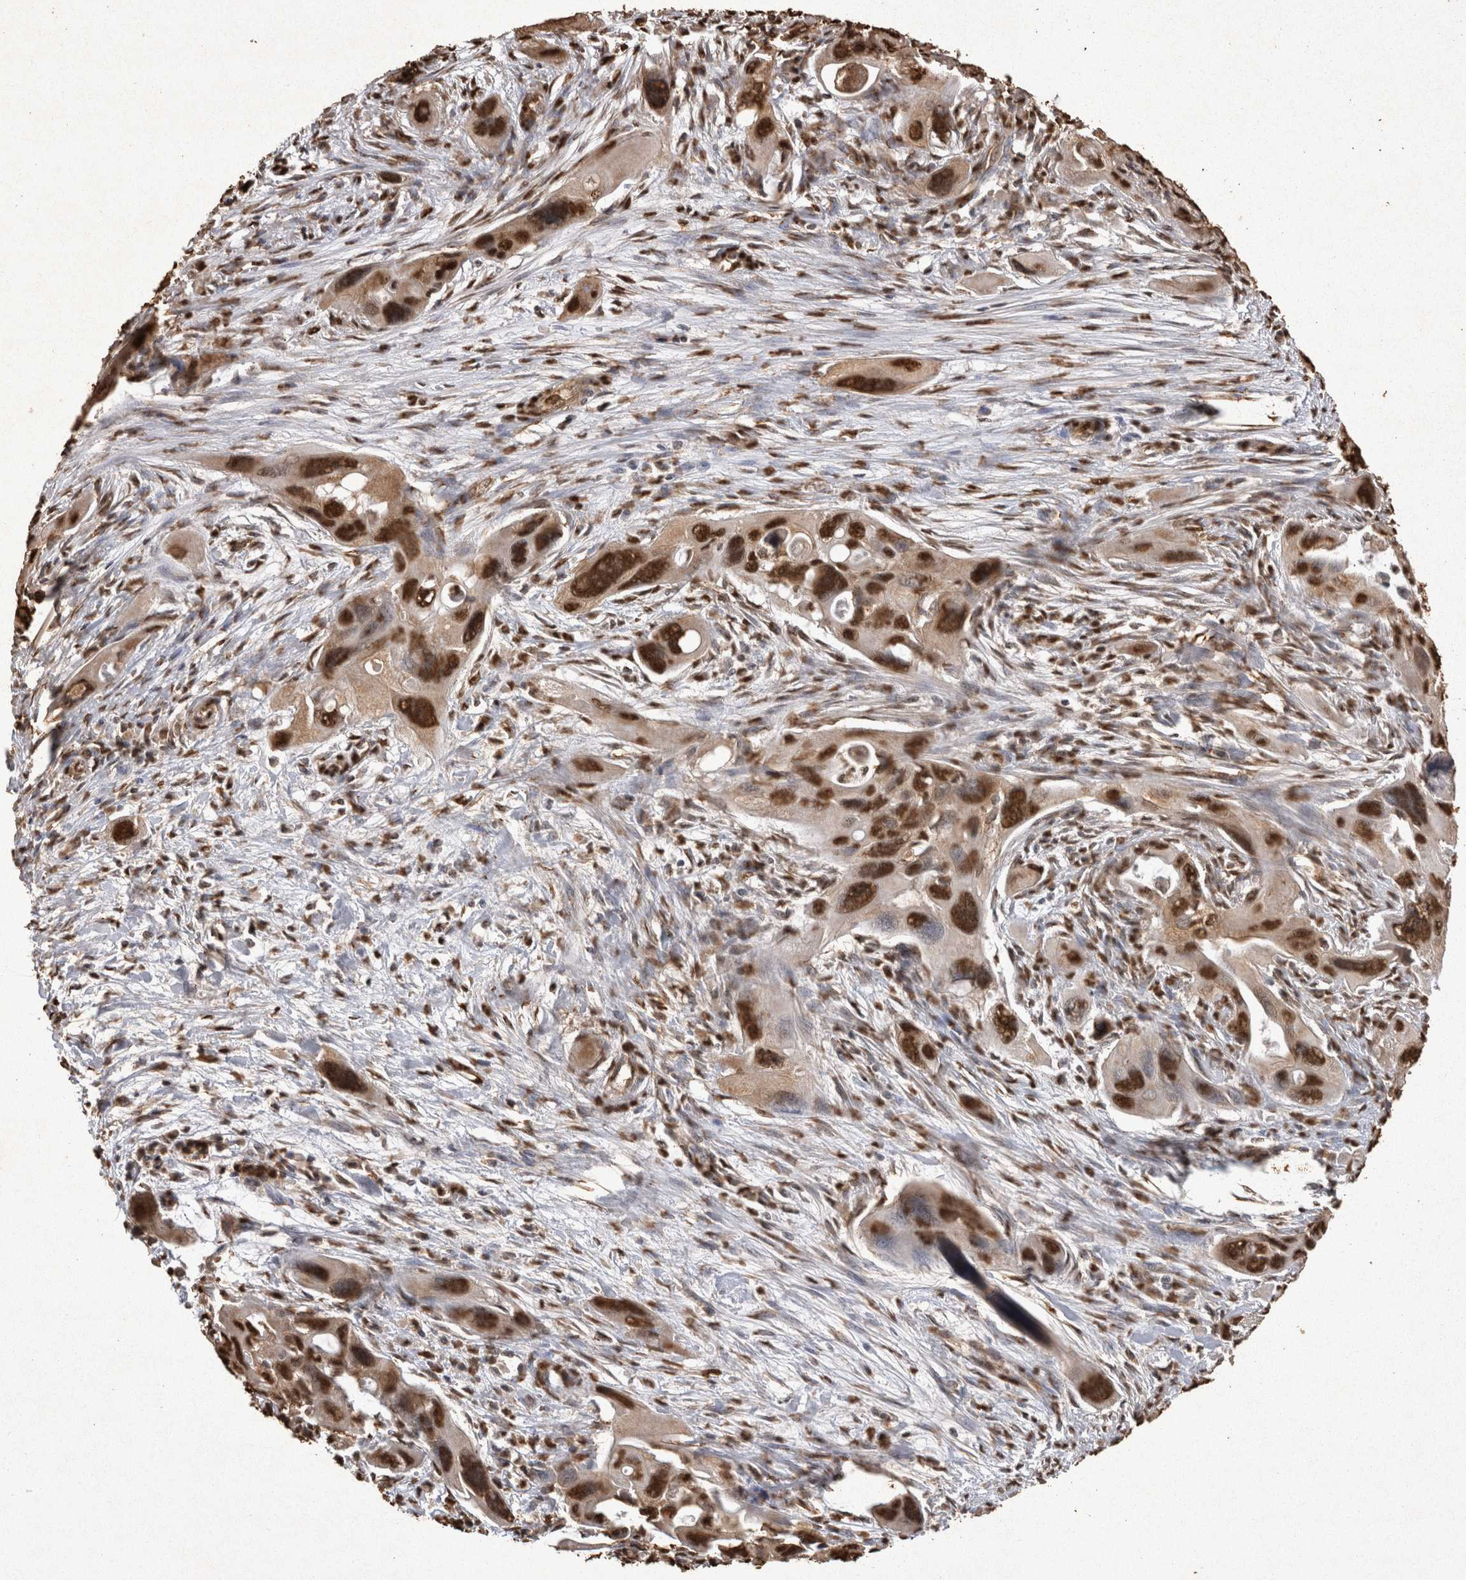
{"staining": {"intensity": "strong", "quantity": ">75%", "location": "nuclear"}, "tissue": "pancreatic cancer", "cell_type": "Tumor cells", "image_type": "cancer", "snomed": [{"axis": "morphology", "description": "Adenocarcinoma, NOS"}, {"axis": "topography", "description": "Pancreas"}], "caption": "The micrograph reveals a brown stain indicating the presence of a protein in the nuclear of tumor cells in pancreatic cancer. (DAB (3,3'-diaminobenzidine) IHC, brown staining for protein, blue staining for nuclei).", "gene": "OAS2", "patient": {"sex": "male", "age": 73}}